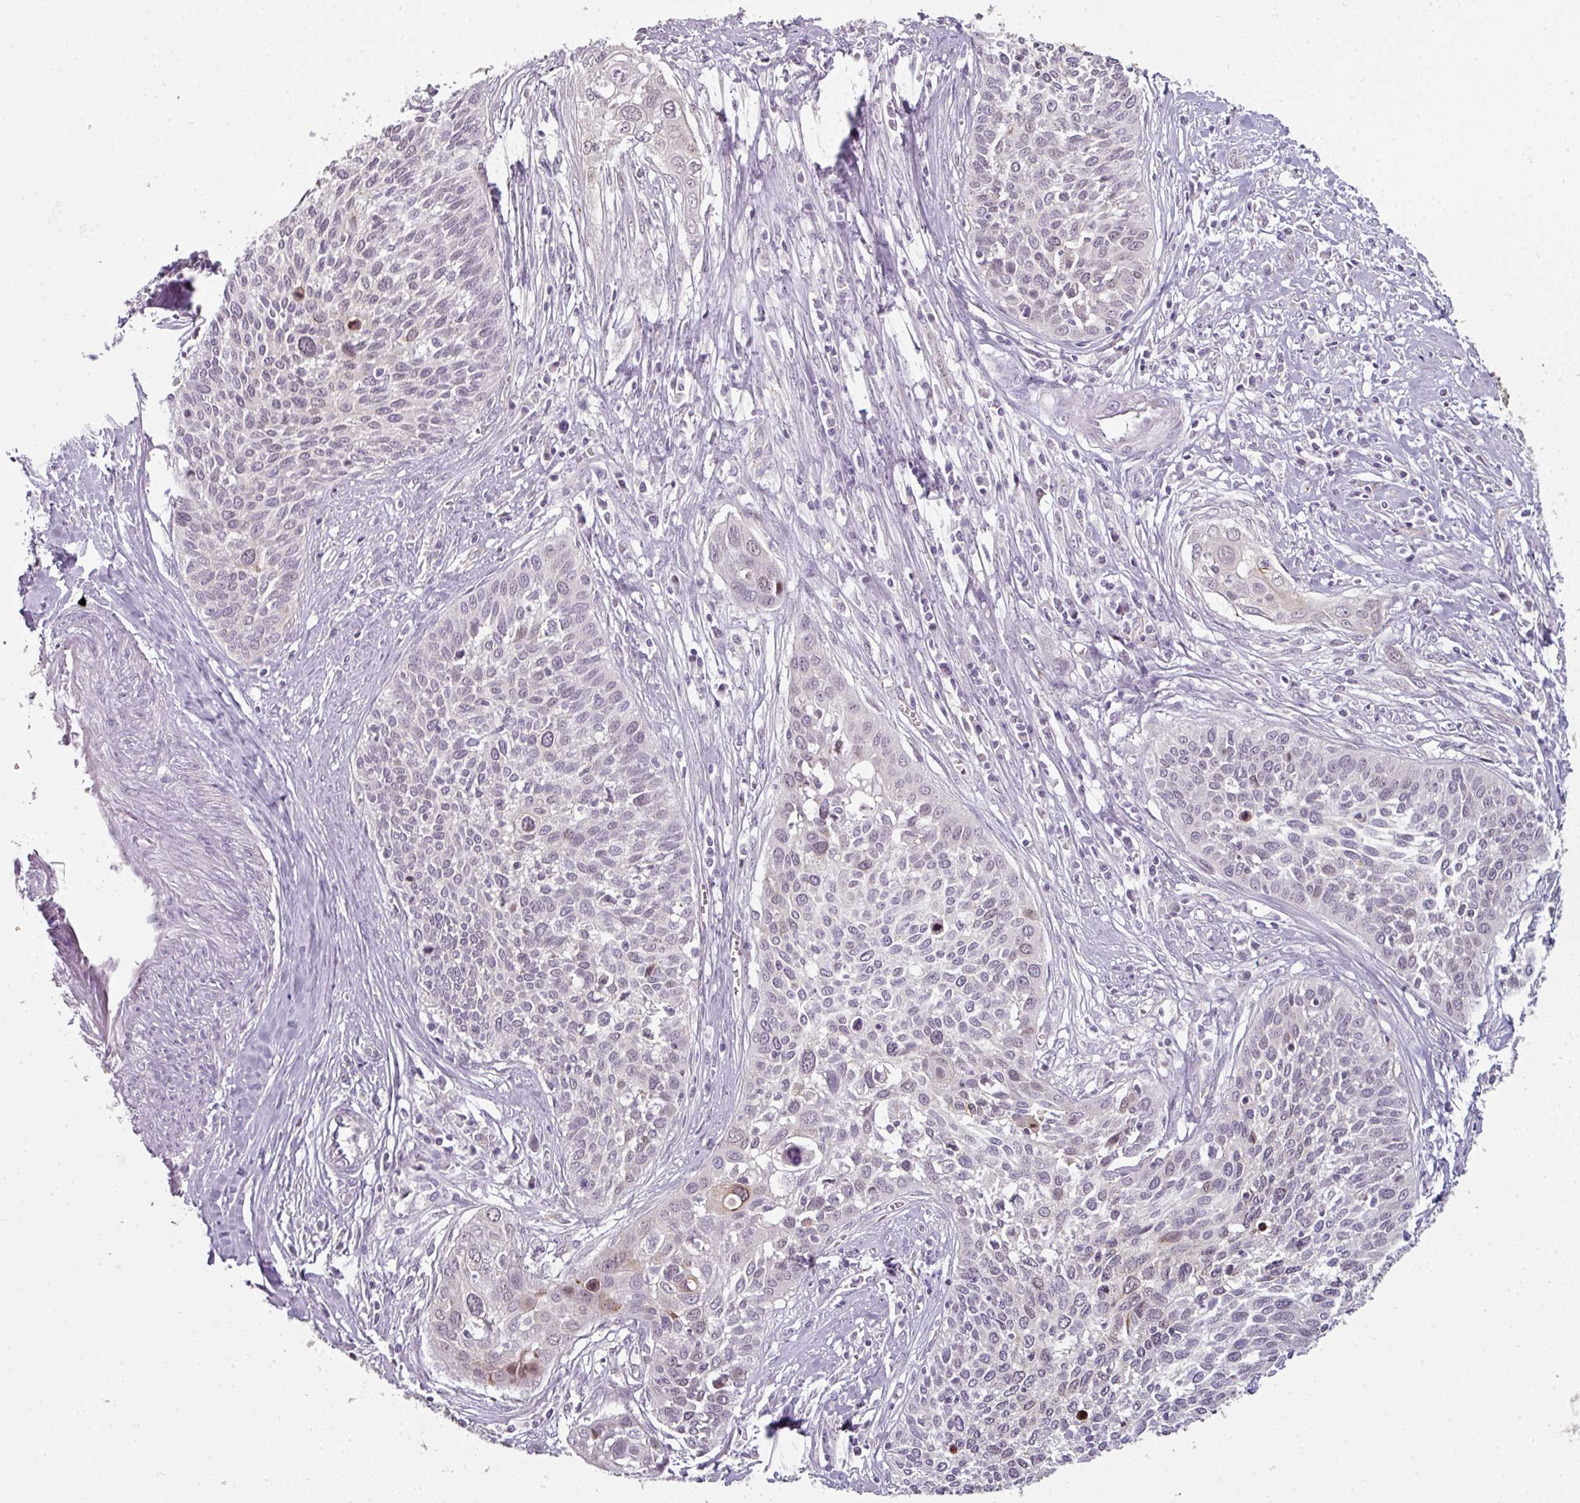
{"staining": {"intensity": "moderate", "quantity": "<25%", "location": "nuclear"}, "tissue": "cervical cancer", "cell_type": "Tumor cells", "image_type": "cancer", "snomed": [{"axis": "morphology", "description": "Squamous cell carcinoma, NOS"}, {"axis": "topography", "description": "Cervix"}], "caption": "Moderate nuclear staining for a protein is identified in about <25% of tumor cells of cervical squamous cell carcinoma using immunohistochemistry.", "gene": "C19orf33", "patient": {"sex": "female", "age": 34}}